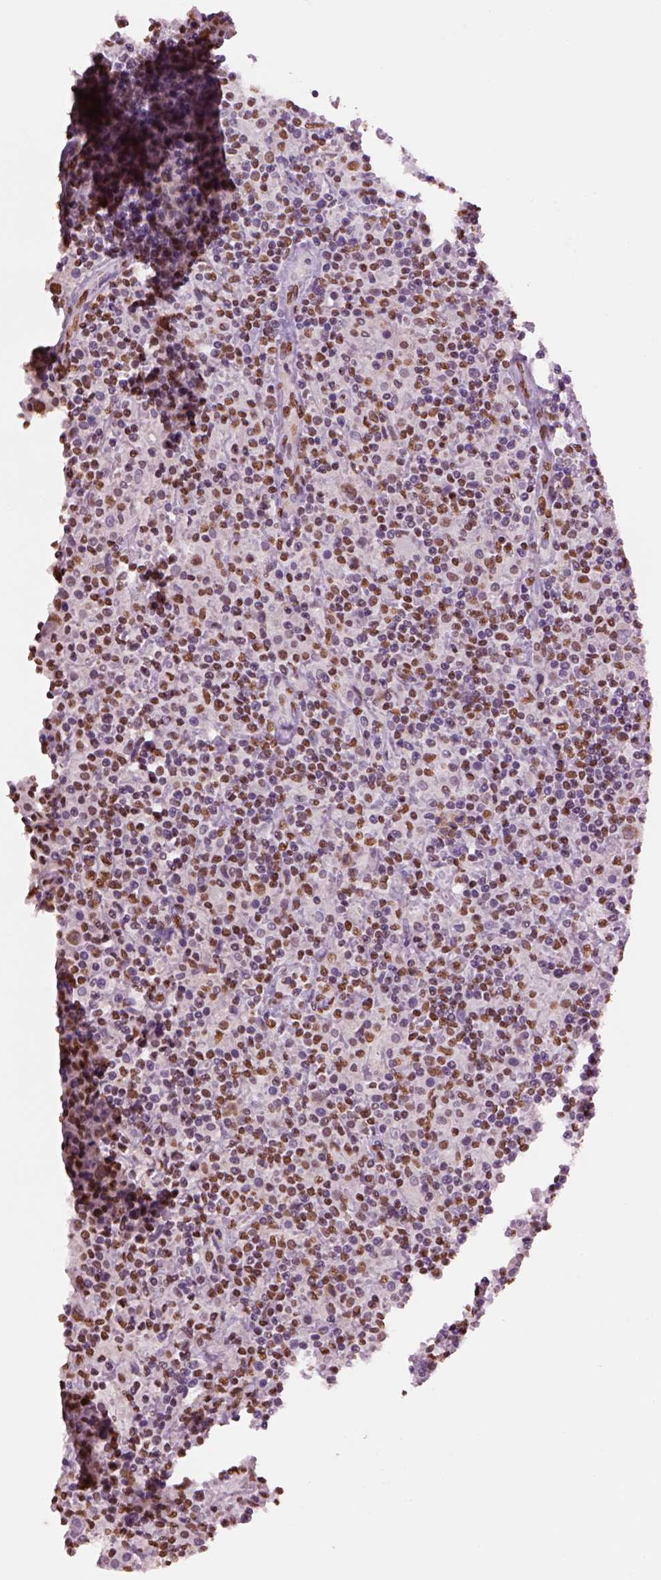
{"staining": {"intensity": "moderate", "quantity": ">75%", "location": "nuclear"}, "tissue": "lymphoma", "cell_type": "Tumor cells", "image_type": "cancer", "snomed": [{"axis": "morphology", "description": "Hodgkin's disease, NOS"}, {"axis": "topography", "description": "Lymph node"}], "caption": "Hodgkin's disease tissue displays moderate nuclear staining in approximately >75% of tumor cells, visualized by immunohistochemistry.", "gene": "DDX3X", "patient": {"sex": "male", "age": 70}}